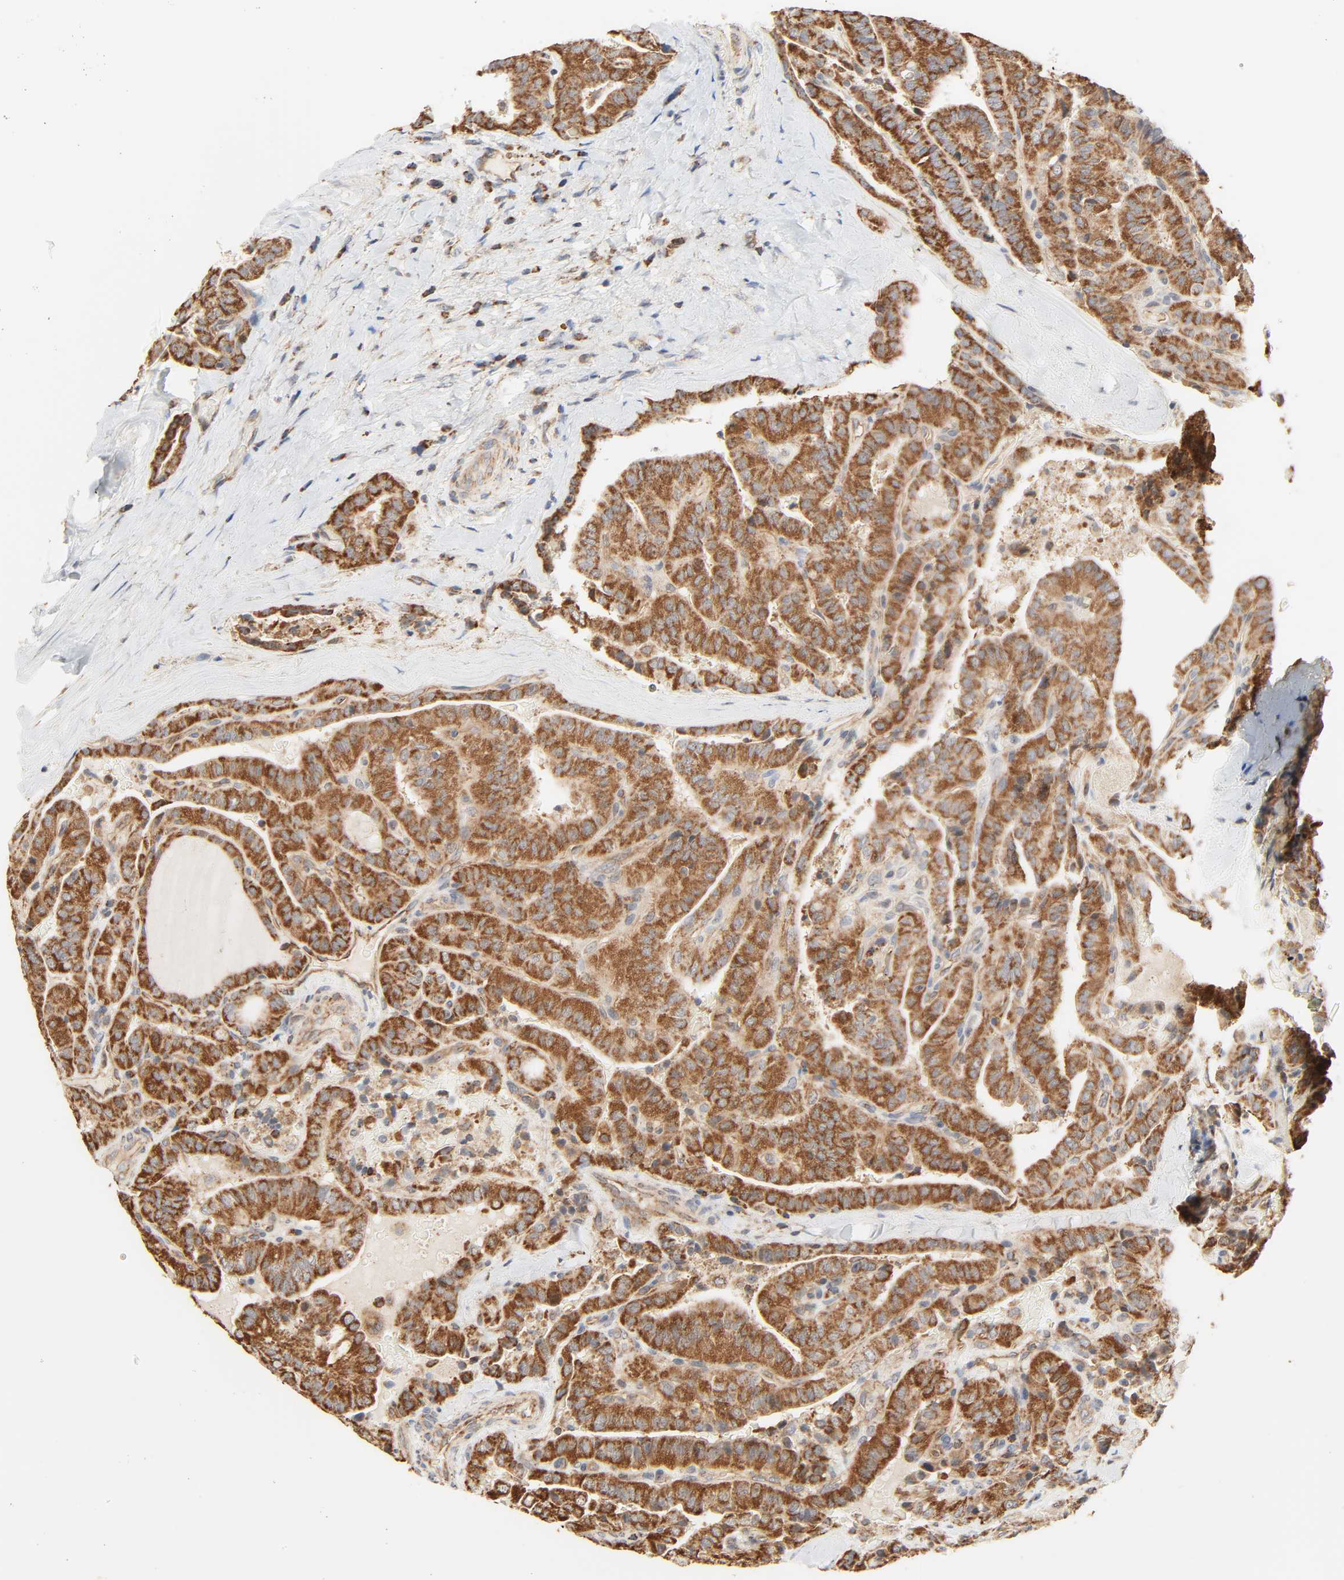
{"staining": {"intensity": "strong", "quantity": ">75%", "location": "cytoplasmic/membranous"}, "tissue": "thyroid cancer", "cell_type": "Tumor cells", "image_type": "cancer", "snomed": [{"axis": "morphology", "description": "Papillary adenocarcinoma, NOS"}, {"axis": "topography", "description": "Thyroid gland"}], "caption": "The immunohistochemical stain labels strong cytoplasmic/membranous expression in tumor cells of papillary adenocarcinoma (thyroid) tissue. (brown staining indicates protein expression, while blue staining denotes nuclei).", "gene": "ZMAT5", "patient": {"sex": "male", "age": 77}}